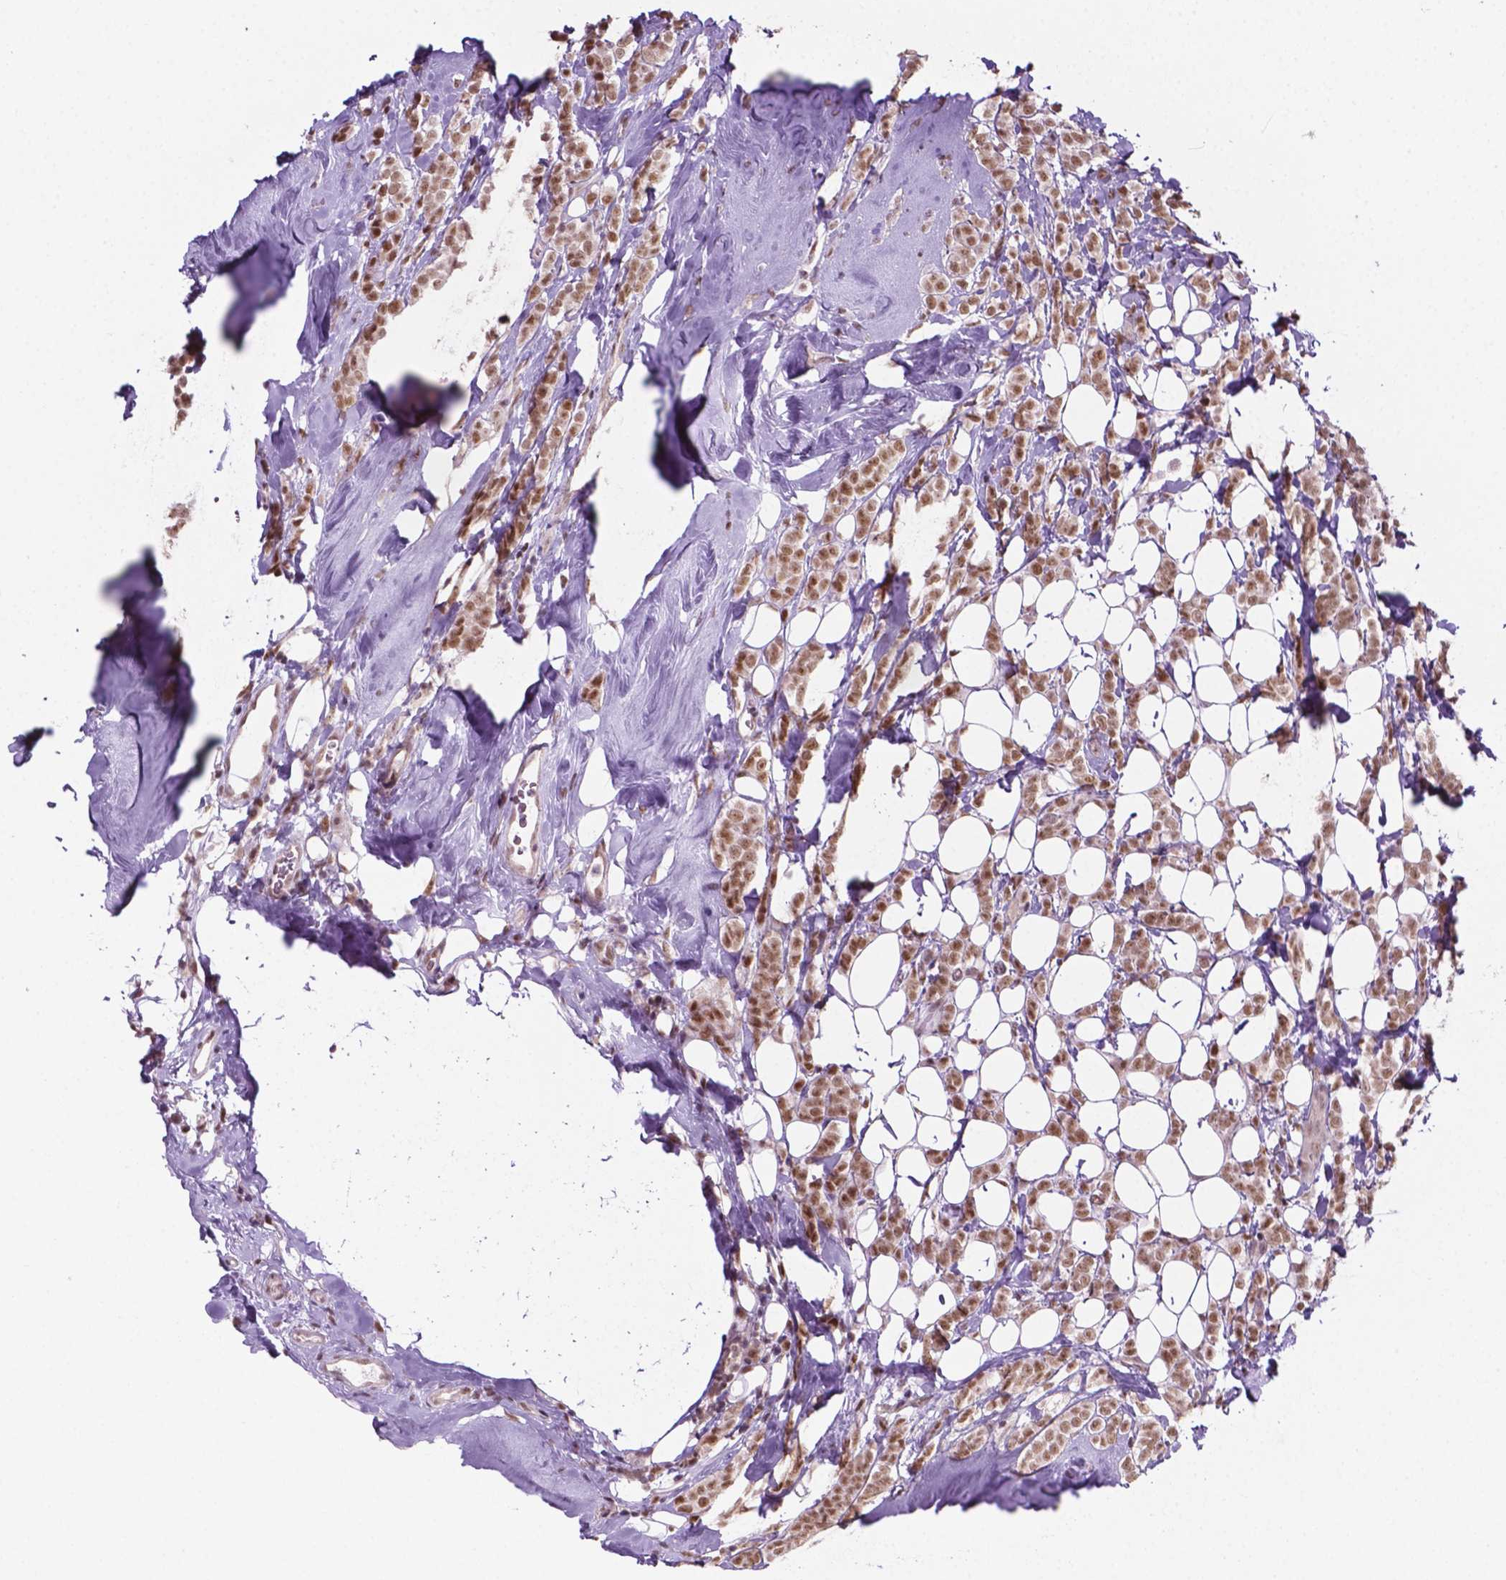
{"staining": {"intensity": "moderate", "quantity": ">75%", "location": "nuclear"}, "tissue": "breast cancer", "cell_type": "Tumor cells", "image_type": "cancer", "snomed": [{"axis": "morphology", "description": "Lobular carcinoma"}, {"axis": "topography", "description": "Breast"}], "caption": "This photomicrograph demonstrates immunohistochemistry (IHC) staining of breast lobular carcinoma, with medium moderate nuclear positivity in about >75% of tumor cells.", "gene": "PHAX", "patient": {"sex": "female", "age": 49}}